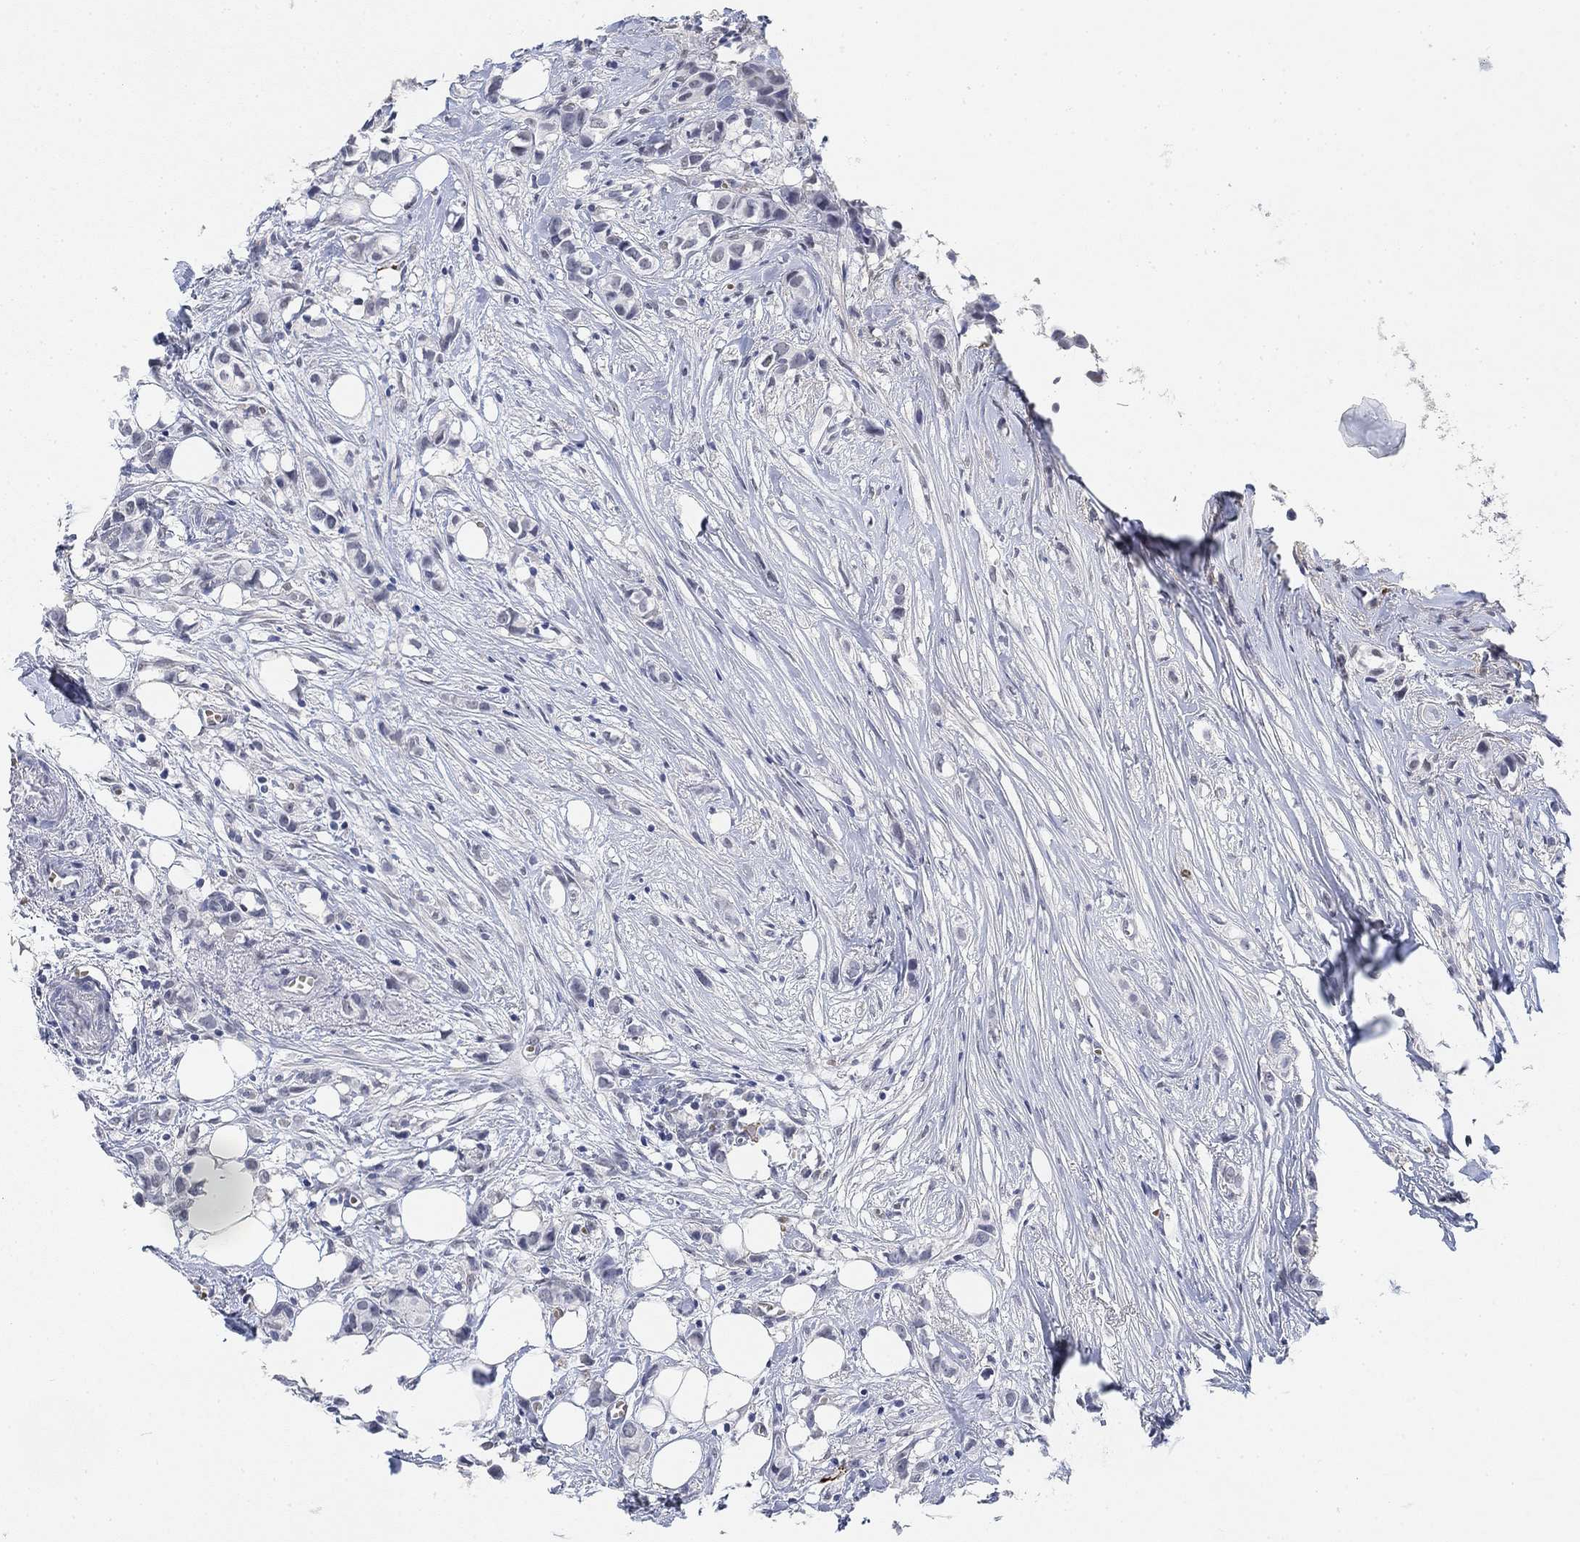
{"staining": {"intensity": "negative", "quantity": "none", "location": "none"}, "tissue": "breast cancer", "cell_type": "Tumor cells", "image_type": "cancer", "snomed": [{"axis": "morphology", "description": "Duct carcinoma"}, {"axis": "topography", "description": "Breast"}], "caption": "A histopathology image of infiltrating ductal carcinoma (breast) stained for a protein demonstrates no brown staining in tumor cells.", "gene": "PAX6", "patient": {"sex": "female", "age": 85}}